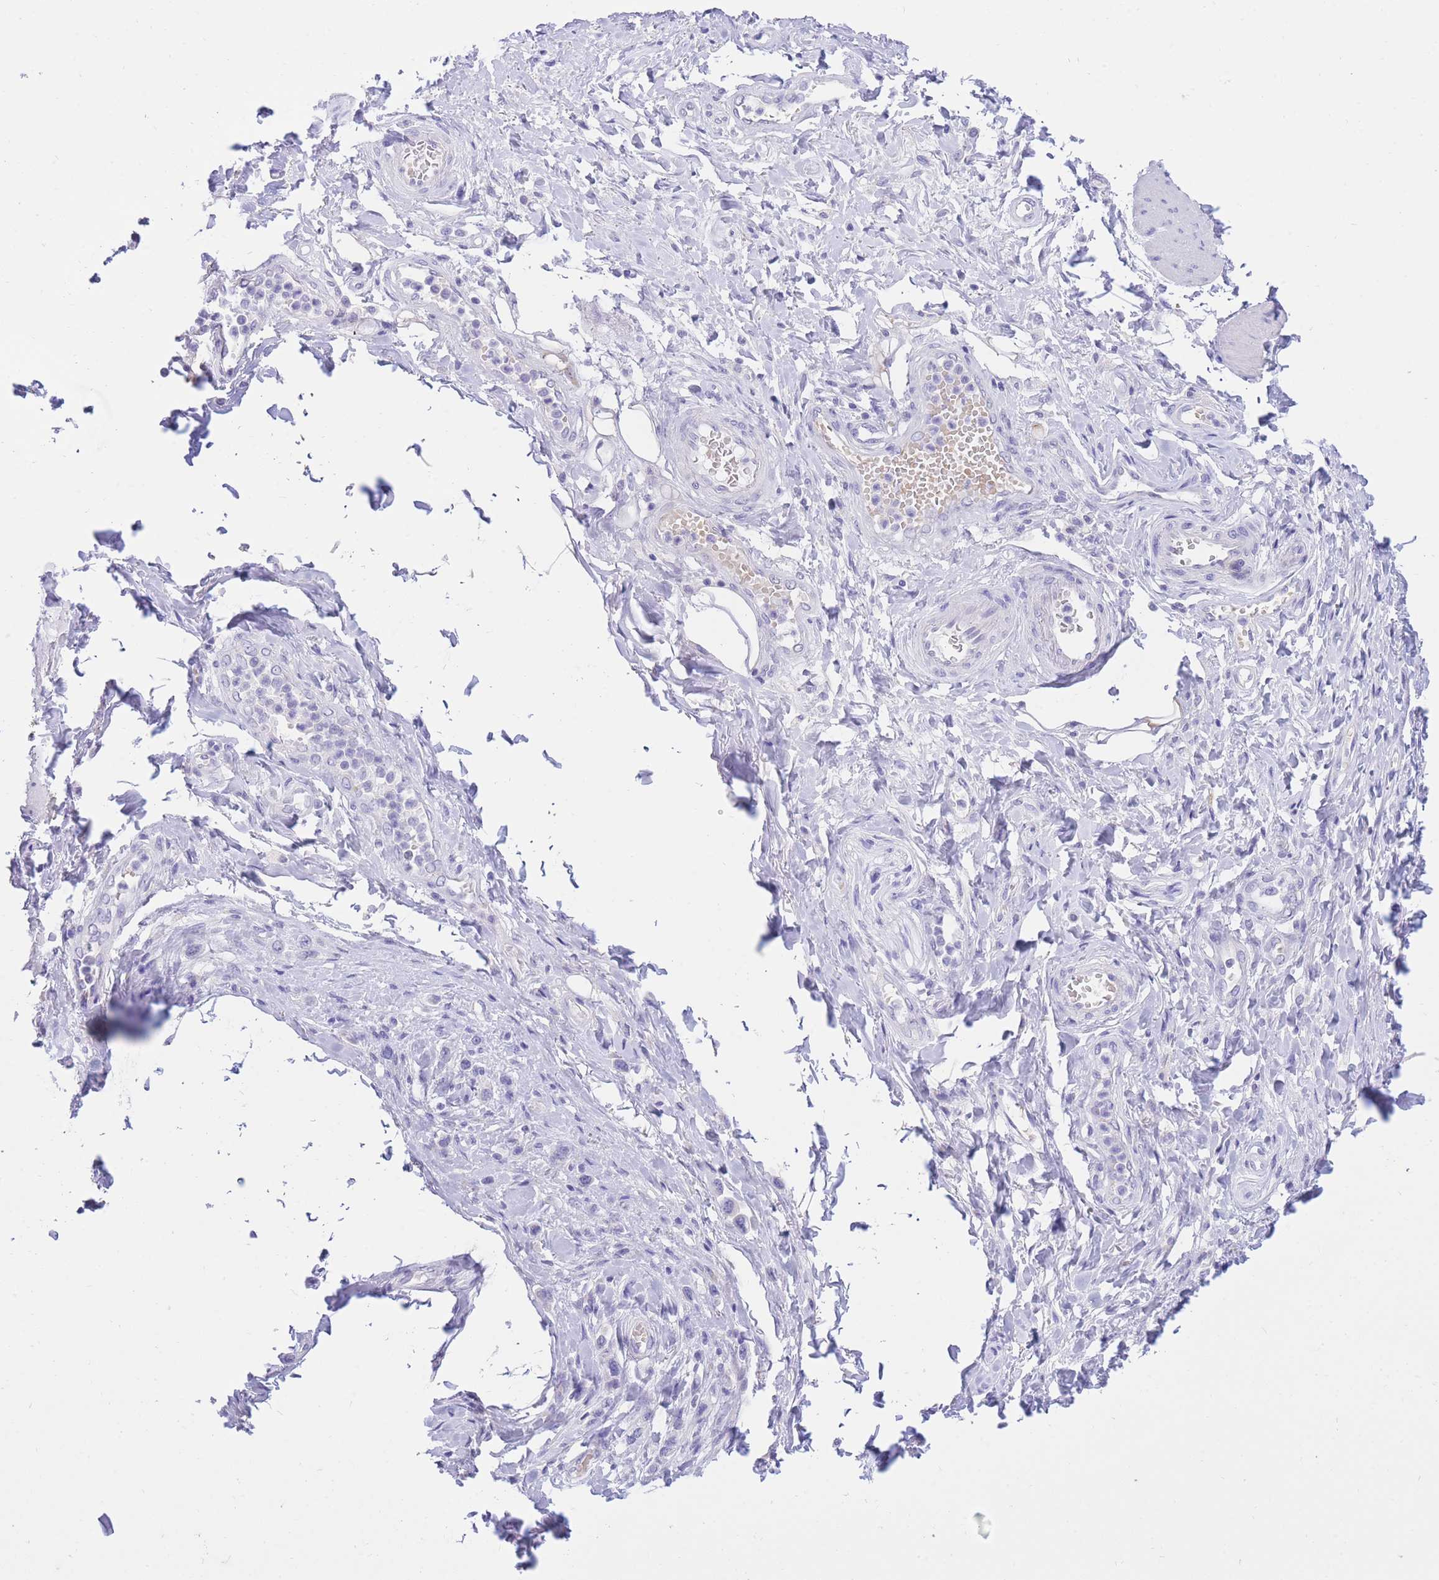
{"staining": {"intensity": "negative", "quantity": "none", "location": "none"}, "tissue": "stomach cancer", "cell_type": "Tumor cells", "image_type": "cancer", "snomed": [{"axis": "morphology", "description": "Adenocarcinoma, NOS"}, {"axis": "topography", "description": "Stomach"}], "caption": "A photomicrograph of stomach cancer (adenocarcinoma) stained for a protein exhibits no brown staining in tumor cells. The staining was performed using DAB (3,3'-diaminobenzidine) to visualize the protein expression in brown, while the nuclei were stained in blue with hematoxylin (Magnification: 20x).", "gene": "SSUH2", "patient": {"sex": "female", "age": 65}}